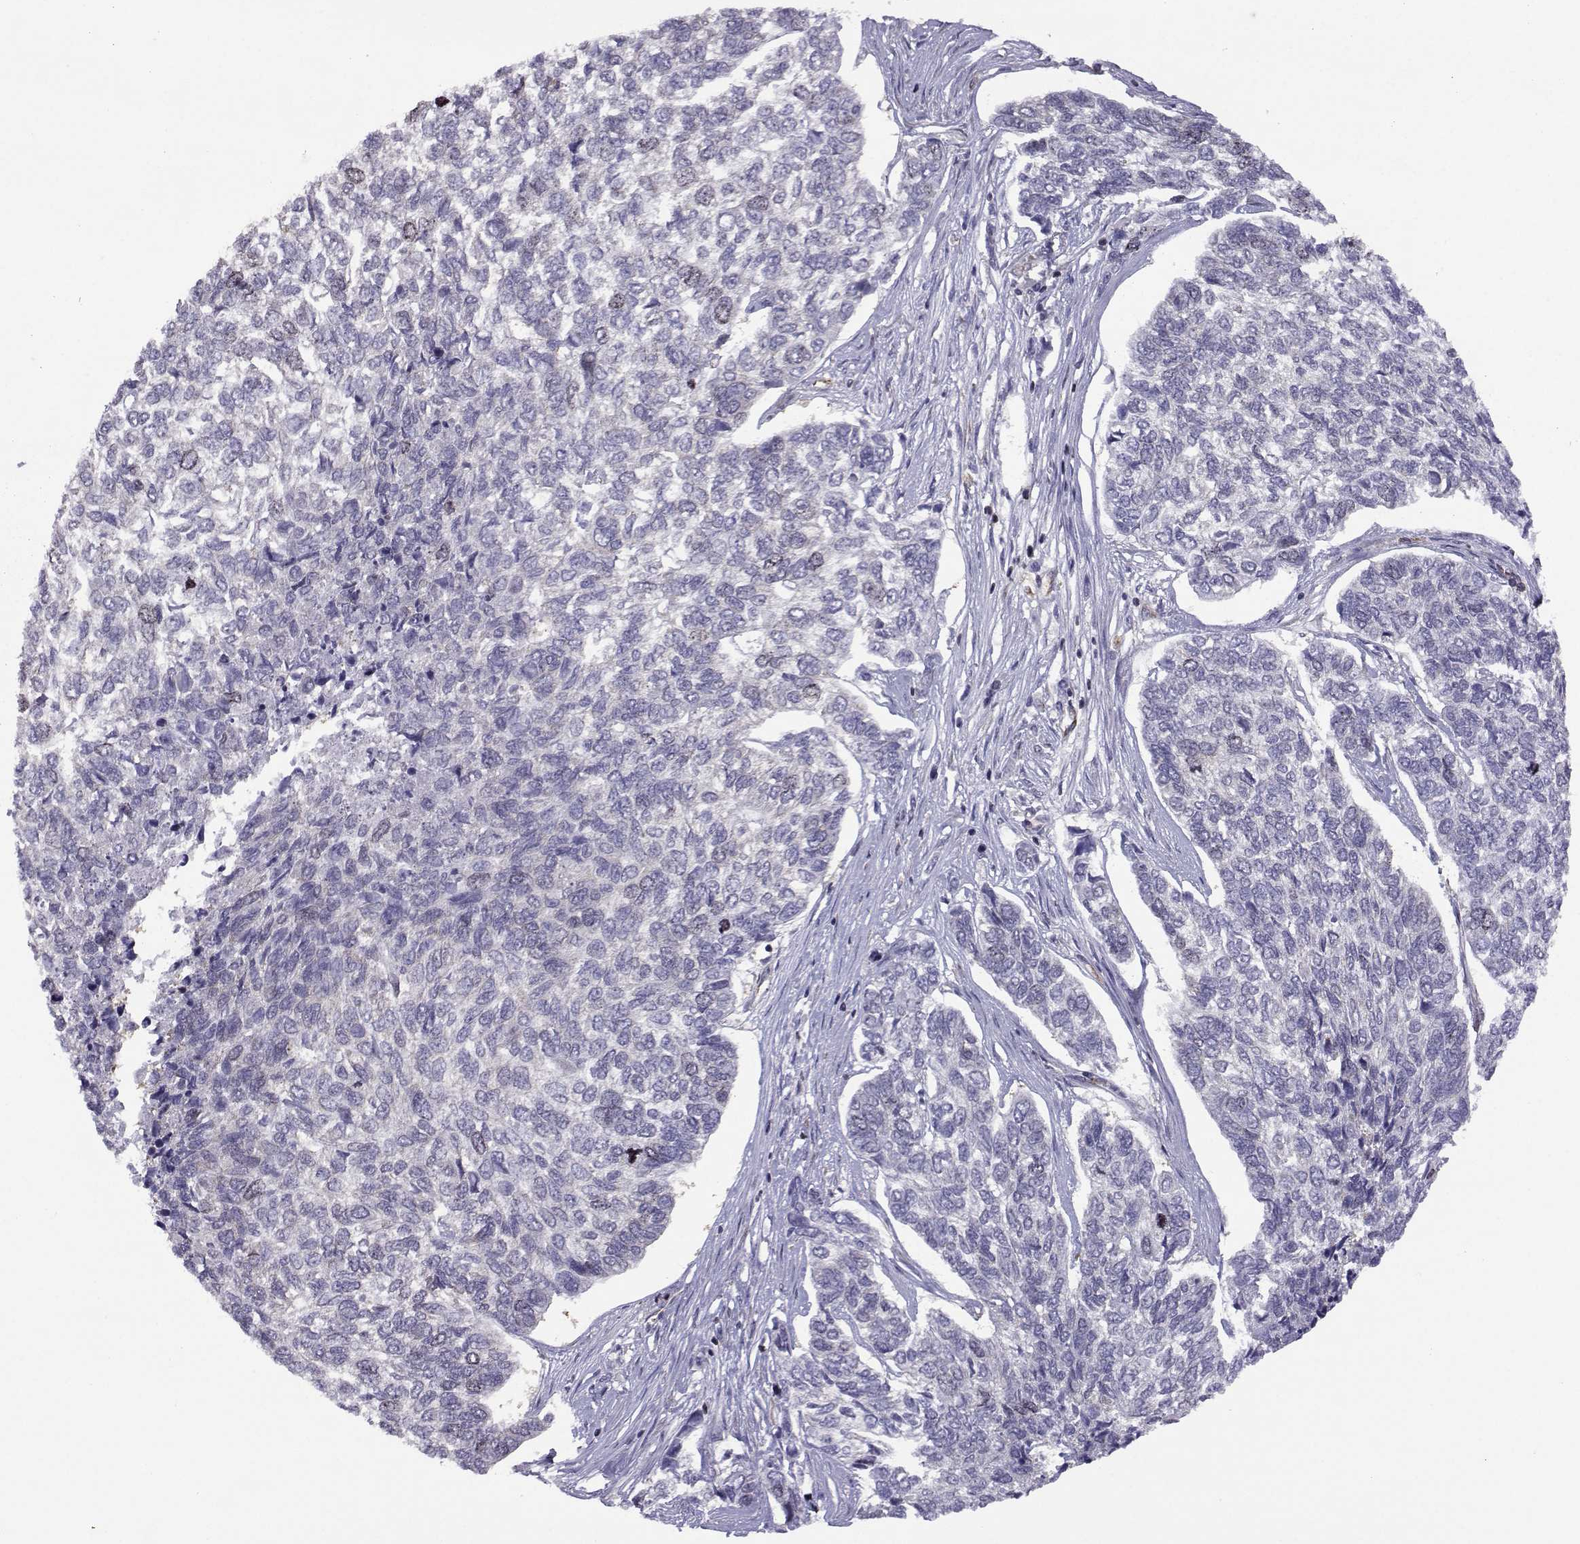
{"staining": {"intensity": "negative", "quantity": "none", "location": "none"}, "tissue": "skin cancer", "cell_type": "Tumor cells", "image_type": "cancer", "snomed": [{"axis": "morphology", "description": "Basal cell carcinoma"}, {"axis": "topography", "description": "Skin"}], "caption": "DAB (3,3'-diaminobenzidine) immunohistochemical staining of human skin cancer (basal cell carcinoma) demonstrates no significant staining in tumor cells. (DAB IHC with hematoxylin counter stain).", "gene": "INCENP", "patient": {"sex": "female", "age": 65}}